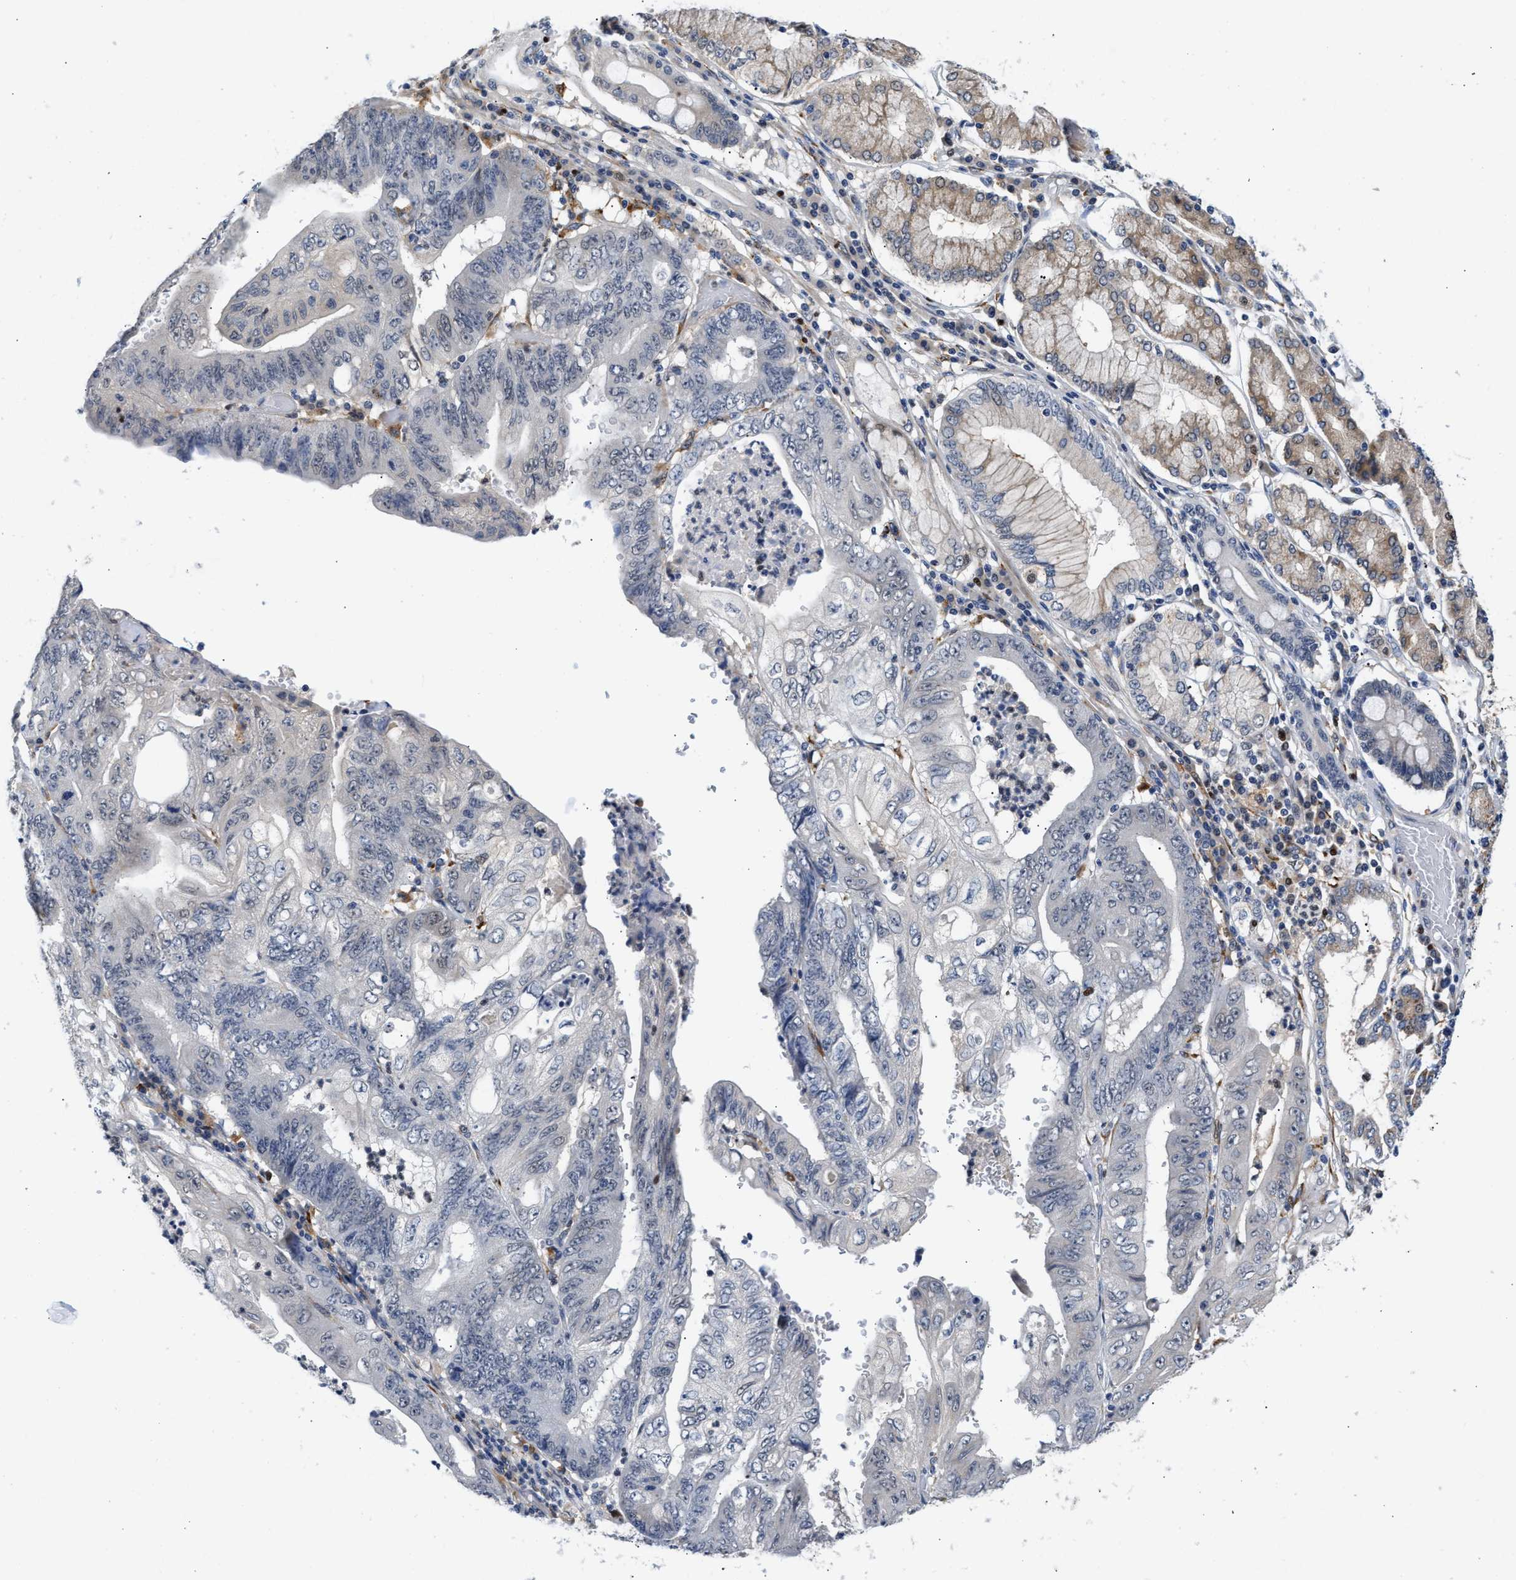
{"staining": {"intensity": "negative", "quantity": "none", "location": "none"}, "tissue": "stomach cancer", "cell_type": "Tumor cells", "image_type": "cancer", "snomed": [{"axis": "morphology", "description": "Adenocarcinoma, NOS"}, {"axis": "topography", "description": "Stomach"}], "caption": "Tumor cells show no significant expression in stomach adenocarcinoma.", "gene": "PPM1L", "patient": {"sex": "female", "age": 73}}